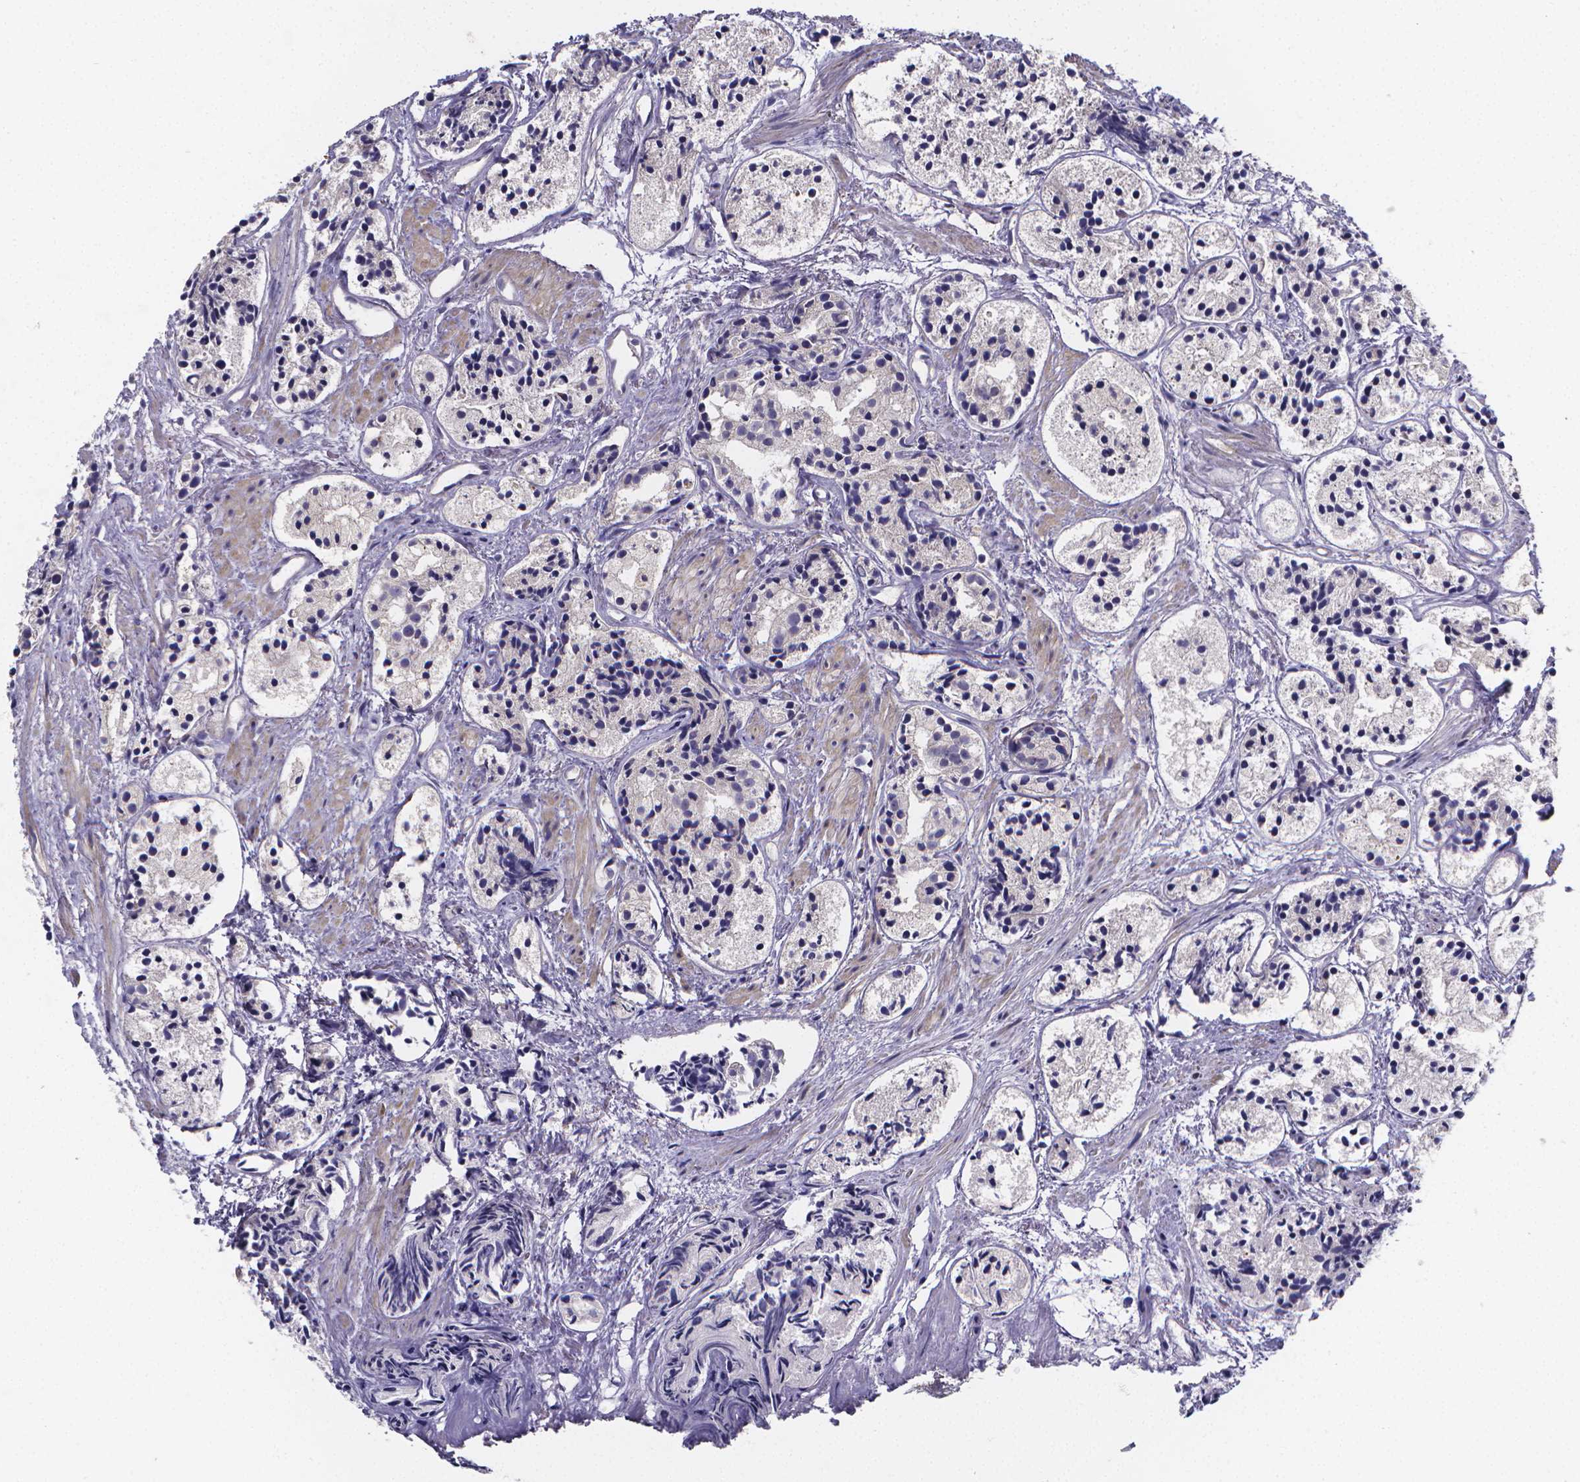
{"staining": {"intensity": "negative", "quantity": "none", "location": "none"}, "tissue": "prostate cancer", "cell_type": "Tumor cells", "image_type": "cancer", "snomed": [{"axis": "morphology", "description": "Adenocarcinoma, High grade"}, {"axis": "topography", "description": "Prostate"}], "caption": "Immunohistochemistry (IHC) image of neoplastic tissue: prostate cancer (high-grade adenocarcinoma) stained with DAB (3,3'-diaminobenzidine) displays no significant protein positivity in tumor cells.", "gene": "PAH", "patient": {"sex": "male", "age": 85}}